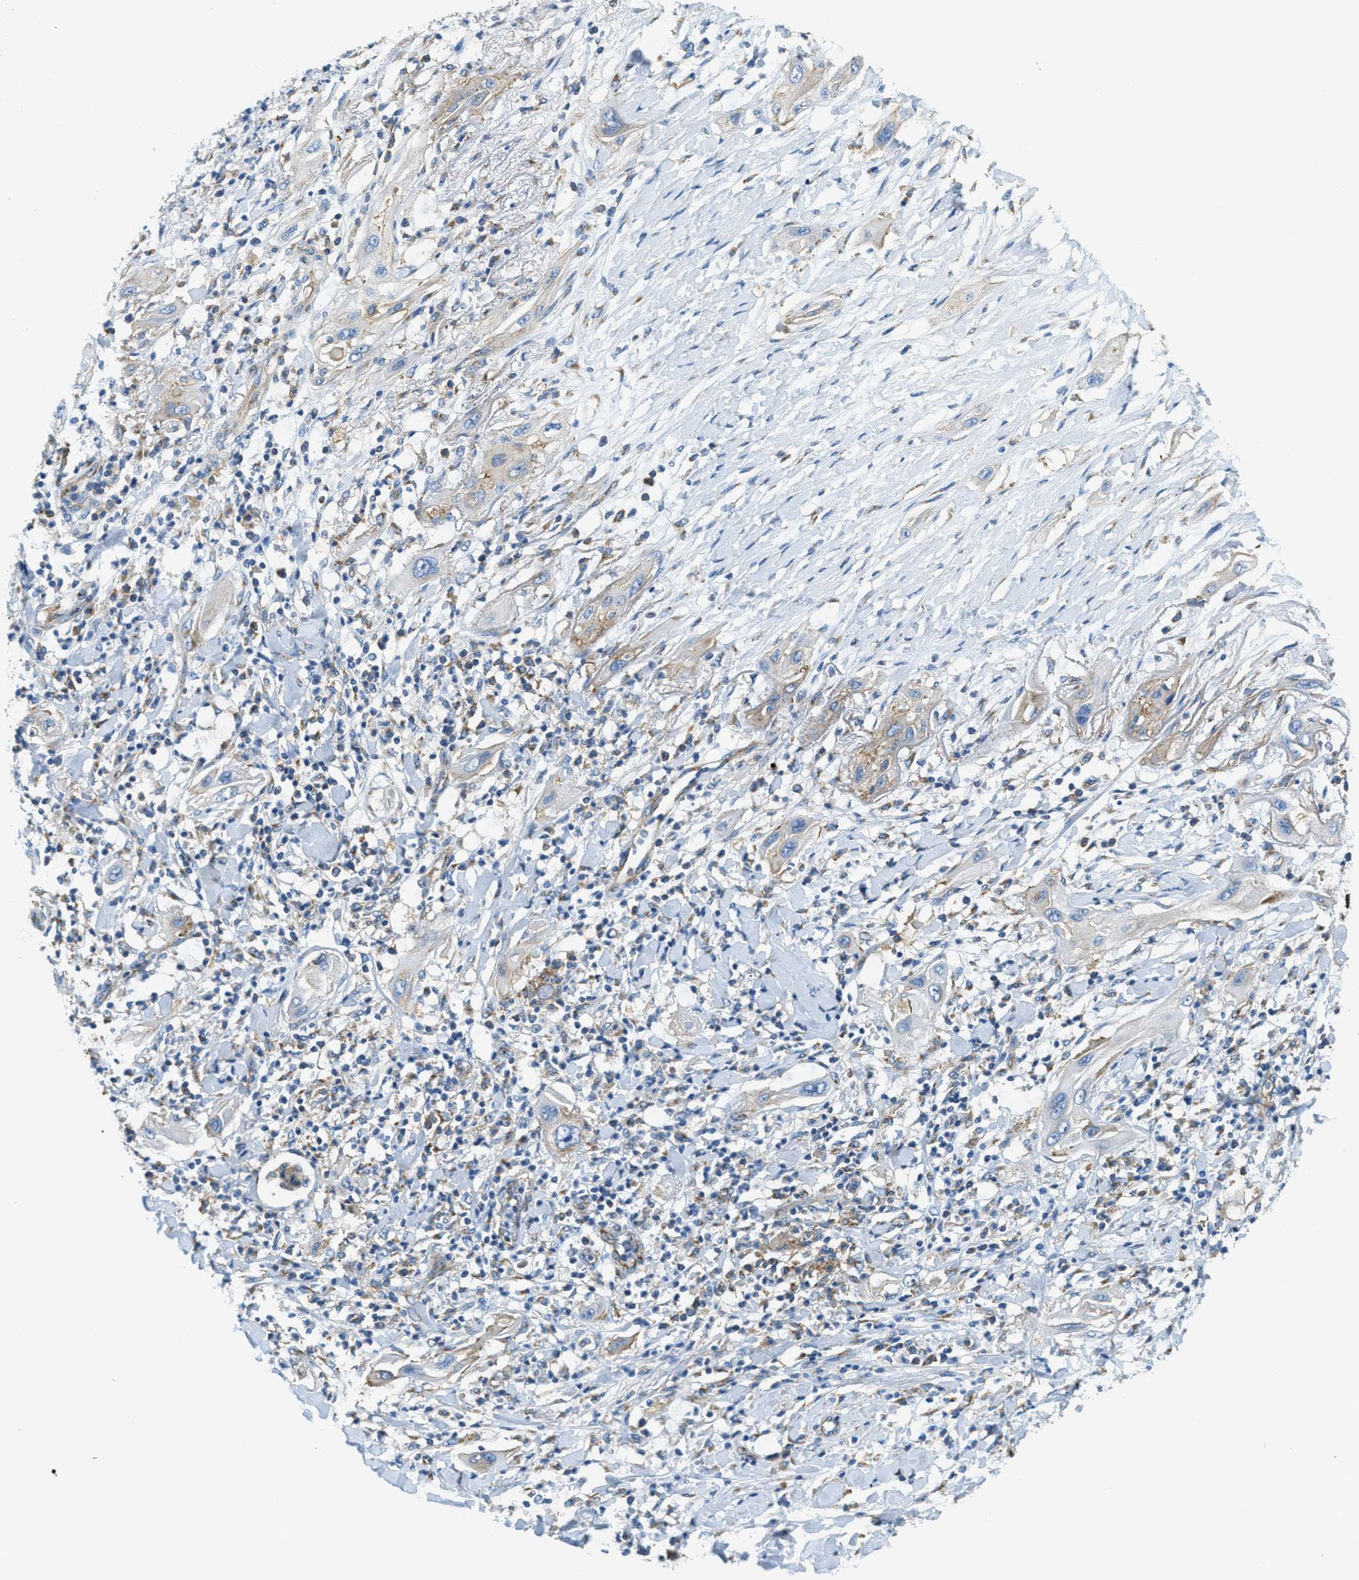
{"staining": {"intensity": "weak", "quantity": "25%-75%", "location": "cytoplasmic/membranous"}, "tissue": "lung cancer", "cell_type": "Tumor cells", "image_type": "cancer", "snomed": [{"axis": "morphology", "description": "Squamous cell carcinoma, NOS"}, {"axis": "topography", "description": "Lung"}], "caption": "Tumor cells demonstrate low levels of weak cytoplasmic/membranous positivity in about 25%-75% of cells in squamous cell carcinoma (lung). The staining was performed using DAB (3,3'-diaminobenzidine), with brown indicating positive protein expression. Nuclei are stained blue with hematoxylin.", "gene": "AP2B1", "patient": {"sex": "female", "age": 47}}